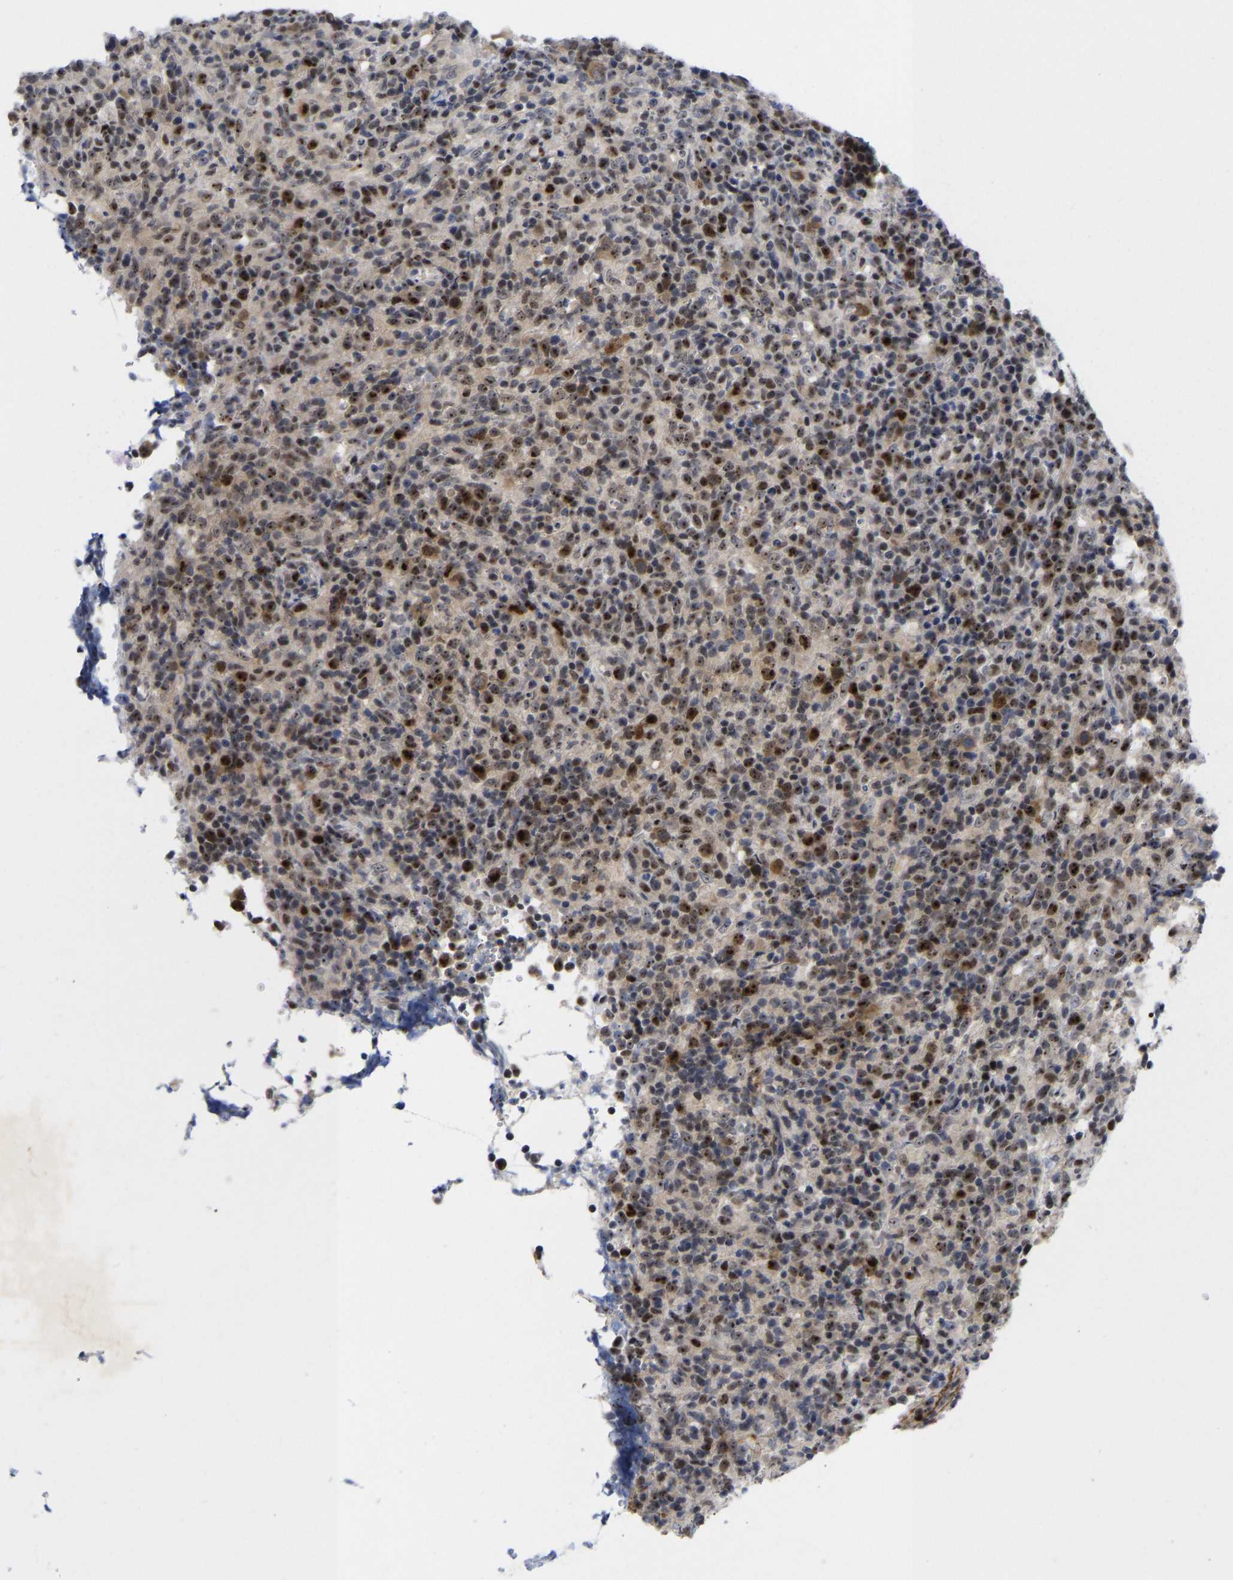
{"staining": {"intensity": "strong", "quantity": "<25%", "location": "cytoplasmic/membranous,nuclear"}, "tissue": "lymphoma", "cell_type": "Tumor cells", "image_type": "cancer", "snomed": [{"axis": "morphology", "description": "Malignant lymphoma, non-Hodgkin's type, High grade"}, {"axis": "topography", "description": "Lymph node"}], "caption": "A medium amount of strong cytoplasmic/membranous and nuclear staining is appreciated in about <25% of tumor cells in lymphoma tissue.", "gene": "NLE1", "patient": {"sex": "female", "age": 76}}